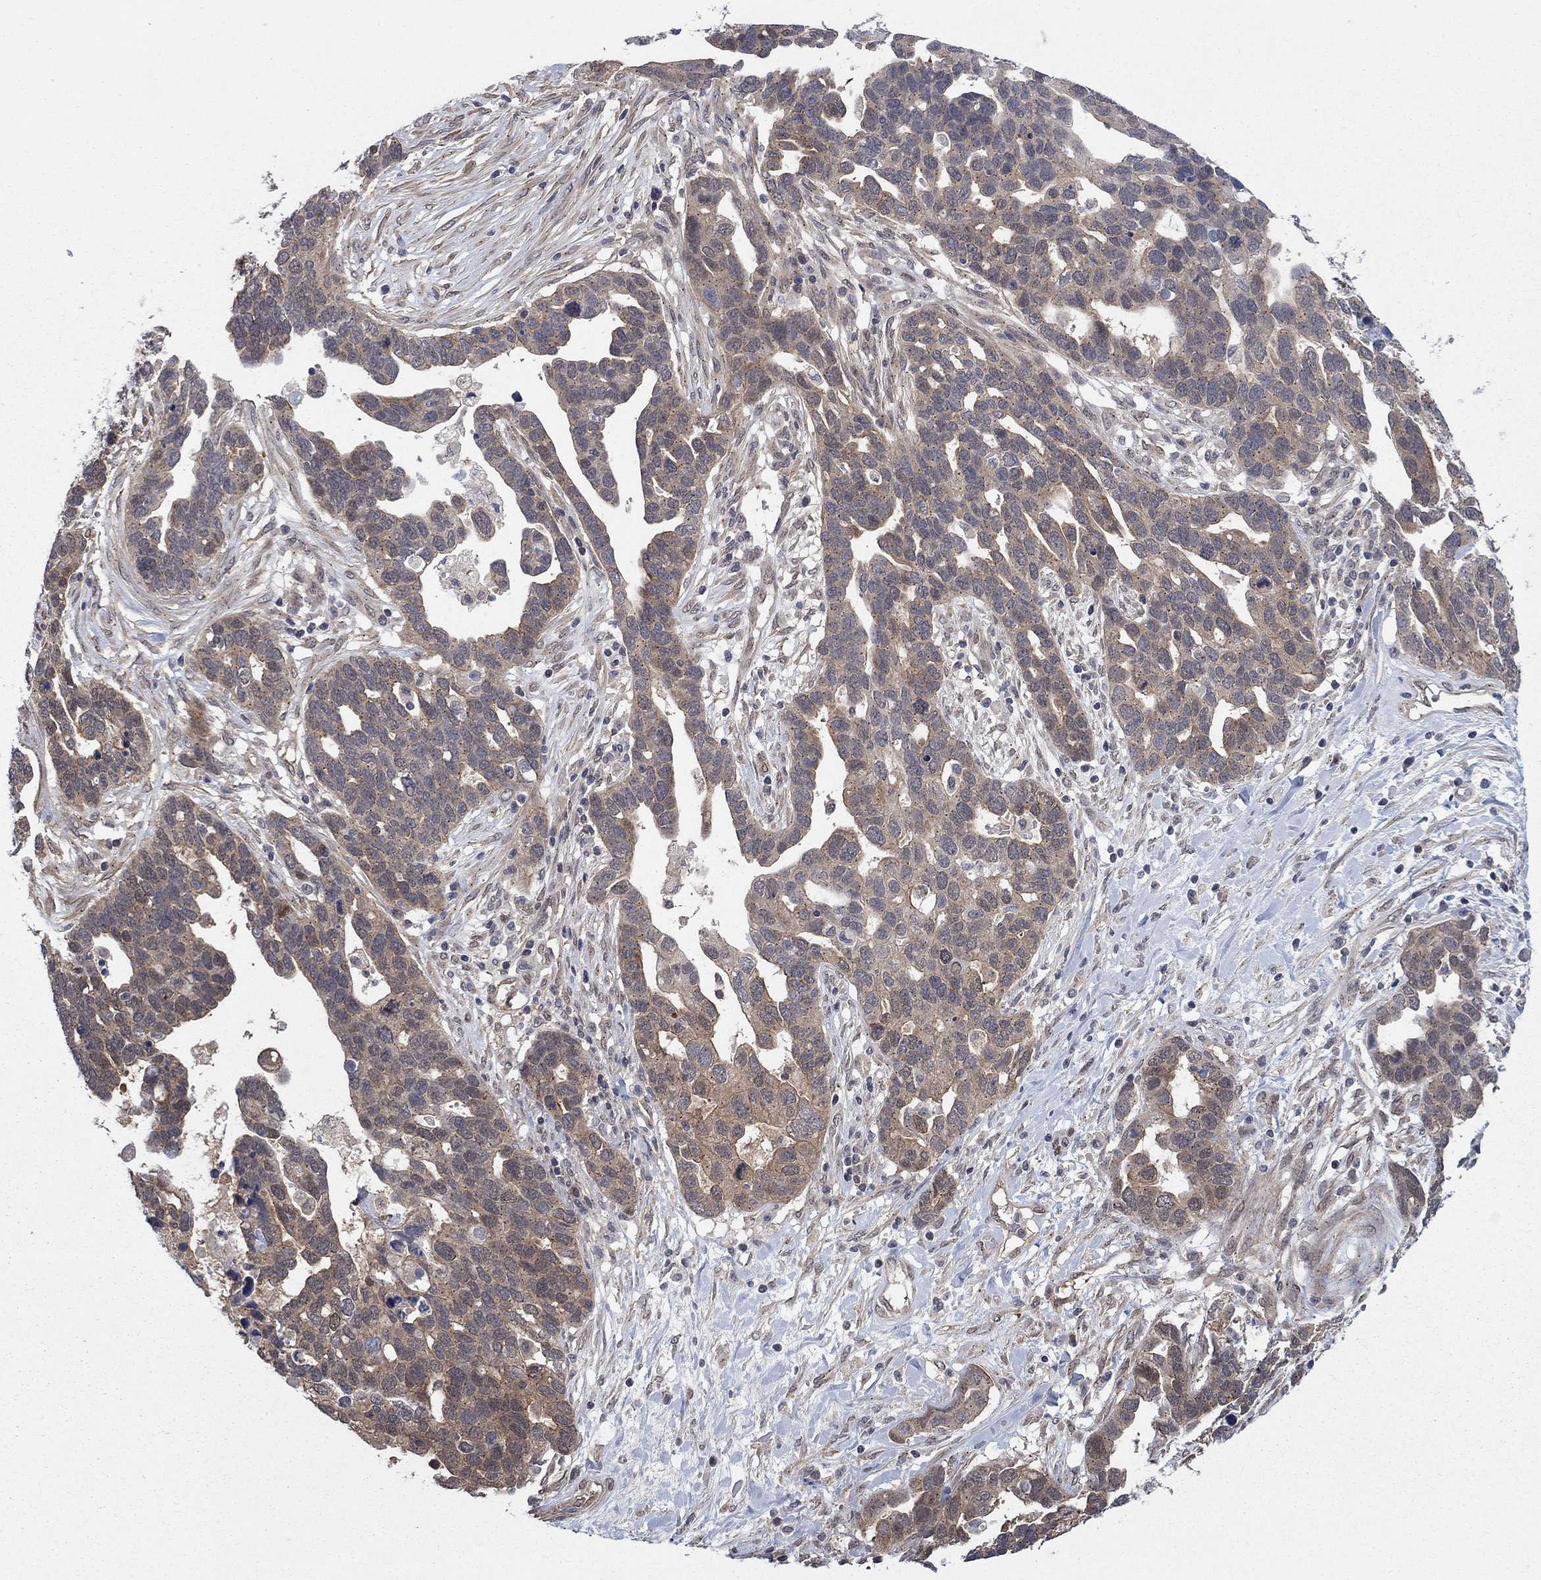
{"staining": {"intensity": "weak", "quantity": "25%-75%", "location": "cytoplasmic/membranous"}, "tissue": "ovarian cancer", "cell_type": "Tumor cells", "image_type": "cancer", "snomed": [{"axis": "morphology", "description": "Cystadenocarcinoma, serous, NOS"}, {"axis": "topography", "description": "Ovary"}], "caption": "A histopathology image of ovarian cancer stained for a protein shows weak cytoplasmic/membranous brown staining in tumor cells.", "gene": "SH3RF1", "patient": {"sex": "female", "age": 54}}